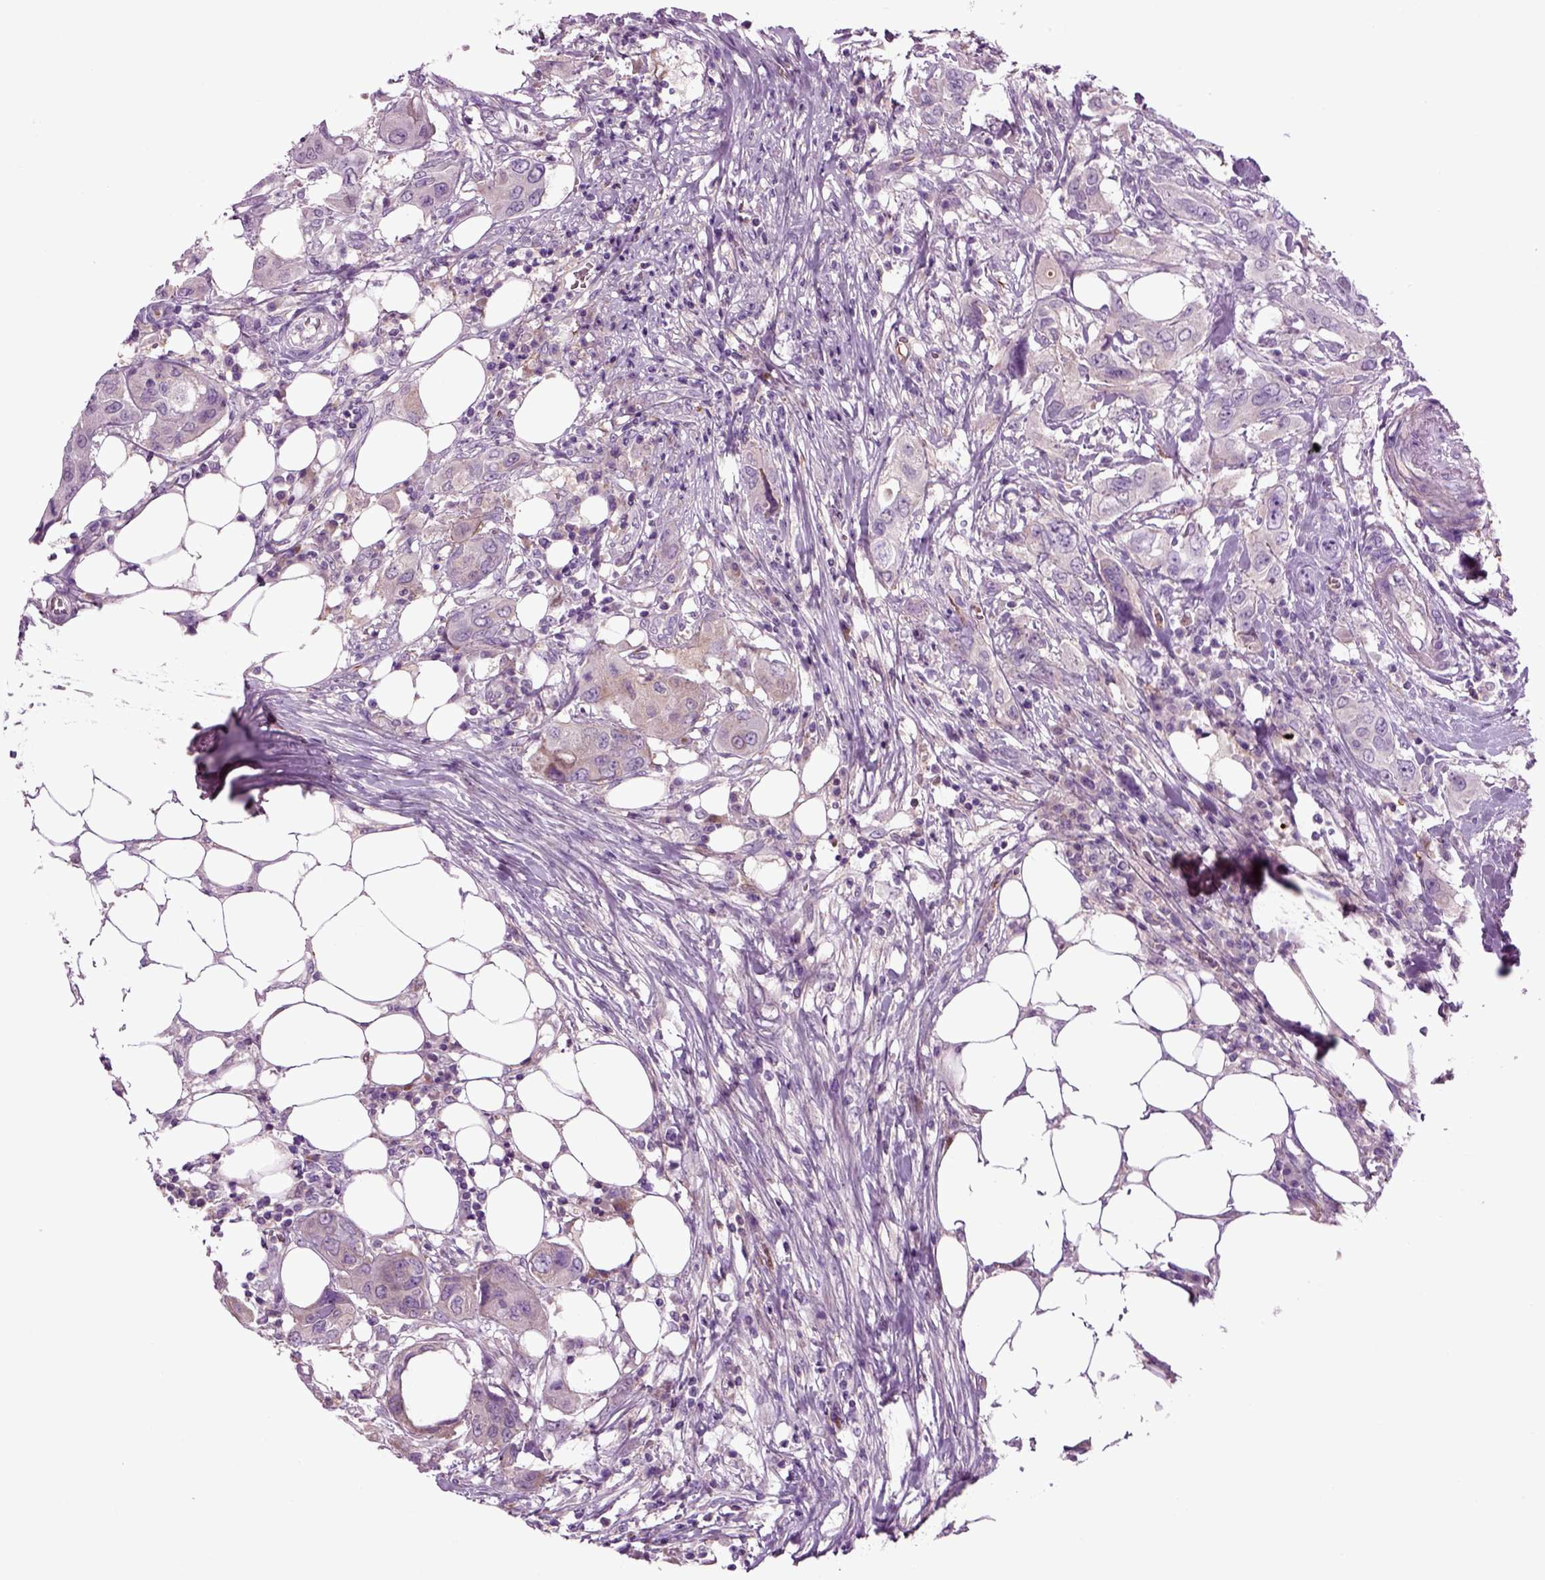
{"staining": {"intensity": "negative", "quantity": "none", "location": "none"}, "tissue": "urothelial cancer", "cell_type": "Tumor cells", "image_type": "cancer", "snomed": [{"axis": "morphology", "description": "Urothelial carcinoma, NOS"}, {"axis": "morphology", "description": "Urothelial carcinoma, High grade"}, {"axis": "topography", "description": "Urinary bladder"}], "caption": "Photomicrograph shows no significant protein staining in tumor cells of high-grade urothelial carcinoma. (DAB (3,3'-diaminobenzidine) immunohistochemistry (IHC) visualized using brightfield microscopy, high magnification).", "gene": "SPON1", "patient": {"sex": "male", "age": 63}}